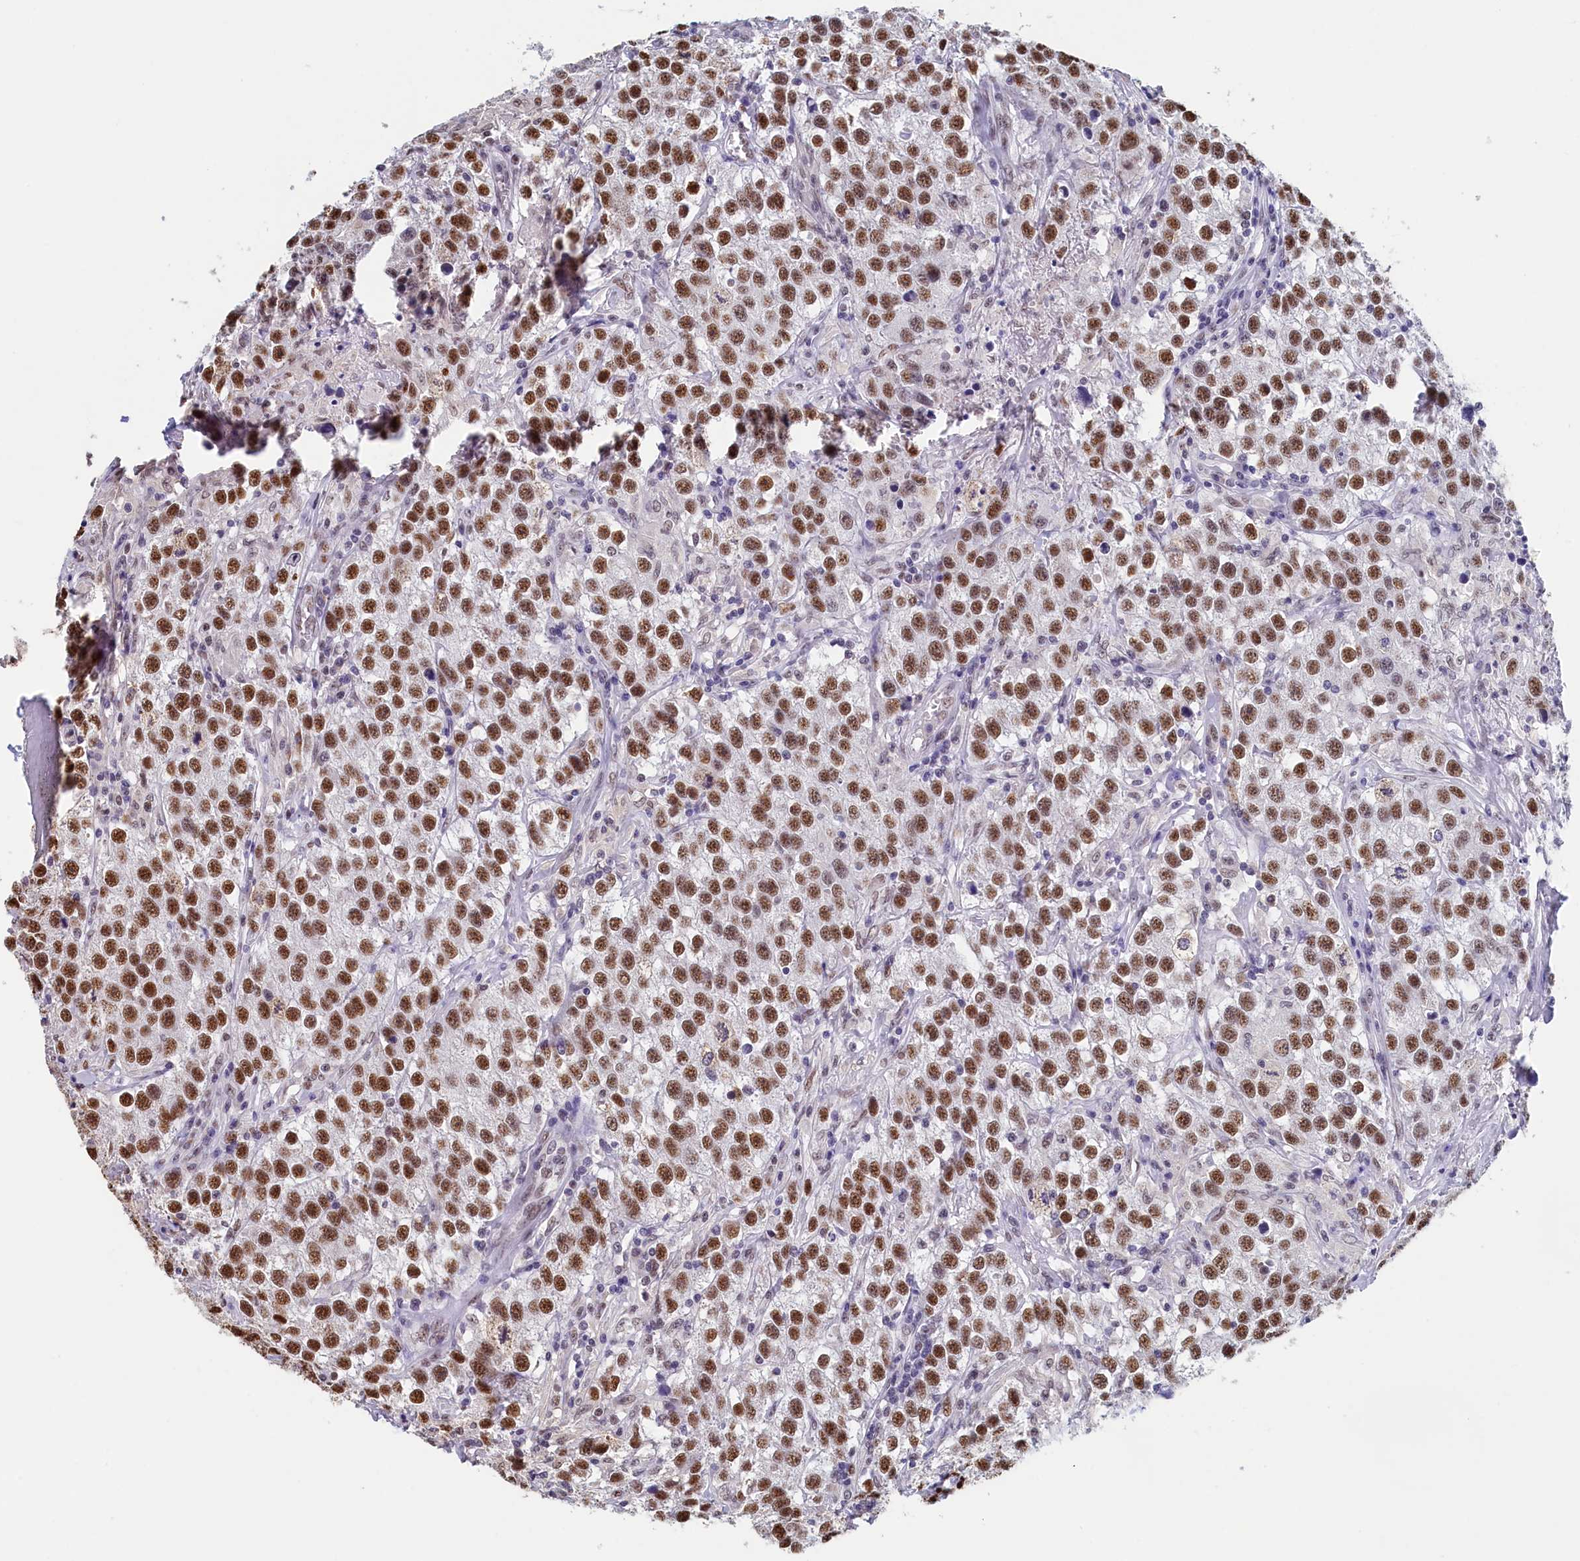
{"staining": {"intensity": "strong", "quantity": ">75%", "location": "nuclear"}, "tissue": "testis cancer", "cell_type": "Tumor cells", "image_type": "cancer", "snomed": [{"axis": "morphology", "description": "Seminoma, NOS"}, {"axis": "morphology", "description": "Carcinoma, Embryonal, NOS"}, {"axis": "topography", "description": "Testis"}], "caption": "A histopathology image of human testis embryonal carcinoma stained for a protein shows strong nuclear brown staining in tumor cells. Immunohistochemistry (ihc) stains the protein of interest in brown and the nuclei are stained blue.", "gene": "MOSPD3", "patient": {"sex": "male", "age": 43}}